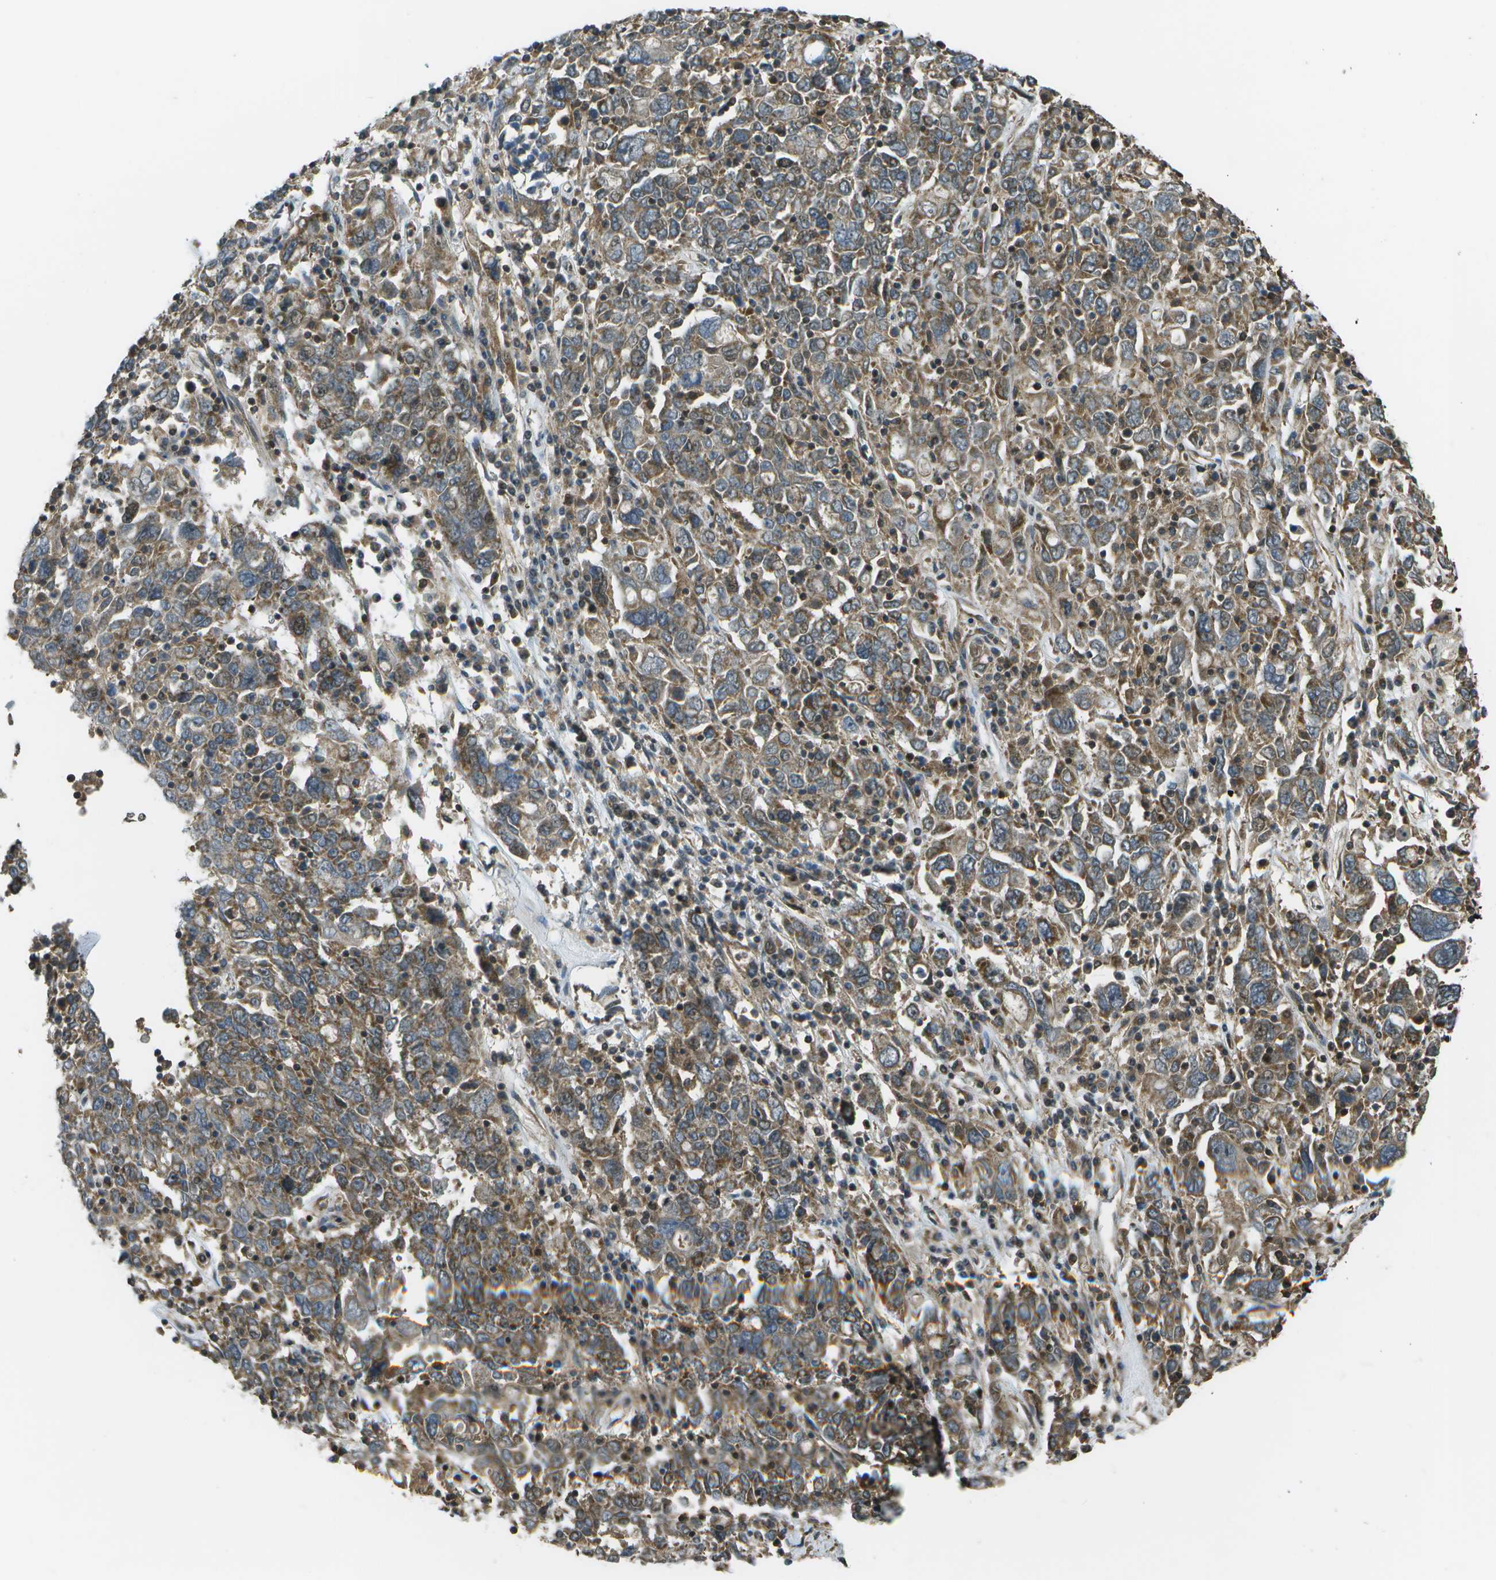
{"staining": {"intensity": "moderate", "quantity": ">75%", "location": "cytoplasmic/membranous"}, "tissue": "ovarian cancer", "cell_type": "Tumor cells", "image_type": "cancer", "snomed": [{"axis": "morphology", "description": "Carcinoma, endometroid"}, {"axis": "topography", "description": "Ovary"}], "caption": "A brown stain labels moderate cytoplasmic/membranous staining of a protein in human ovarian cancer tumor cells.", "gene": "PLPBP", "patient": {"sex": "female", "age": 62}}